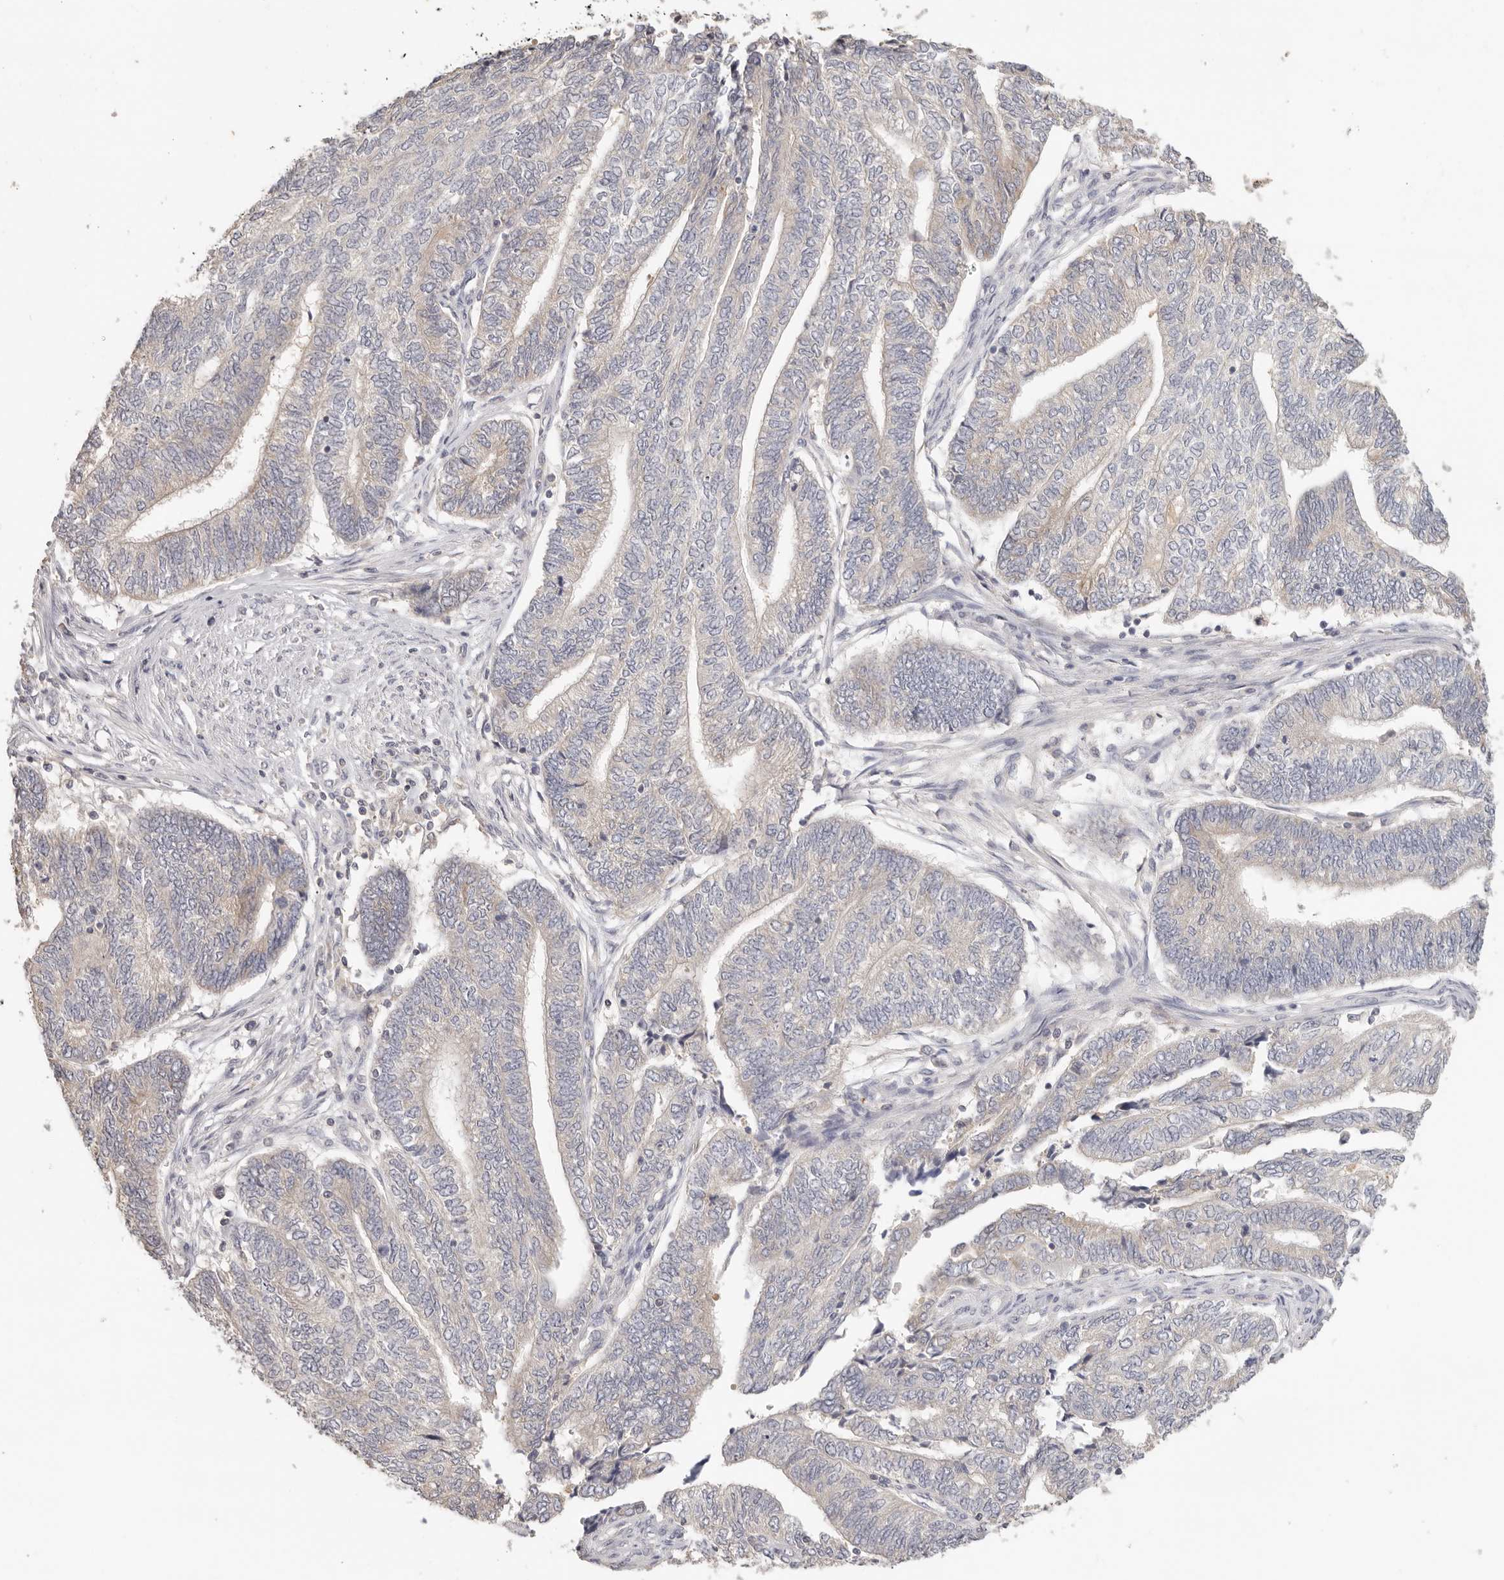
{"staining": {"intensity": "weak", "quantity": "25%-75%", "location": "cytoplasmic/membranous"}, "tissue": "endometrial cancer", "cell_type": "Tumor cells", "image_type": "cancer", "snomed": [{"axis": "morphology", "description": "Adenocarcinoma, NOS"}, {"axis": "topography", "description": "Uterus"}, {"axis": "topography", "description": "Endometrium"}], "caption": "The micrograph demonstrates a brown stain indicating the presence of a protein in the cytoplasmic/membranous of tumor cells in endometrial cancer (adenocarcinoma).", "gene": "CSK", "patient": {"sex": "female", "age": 70}}